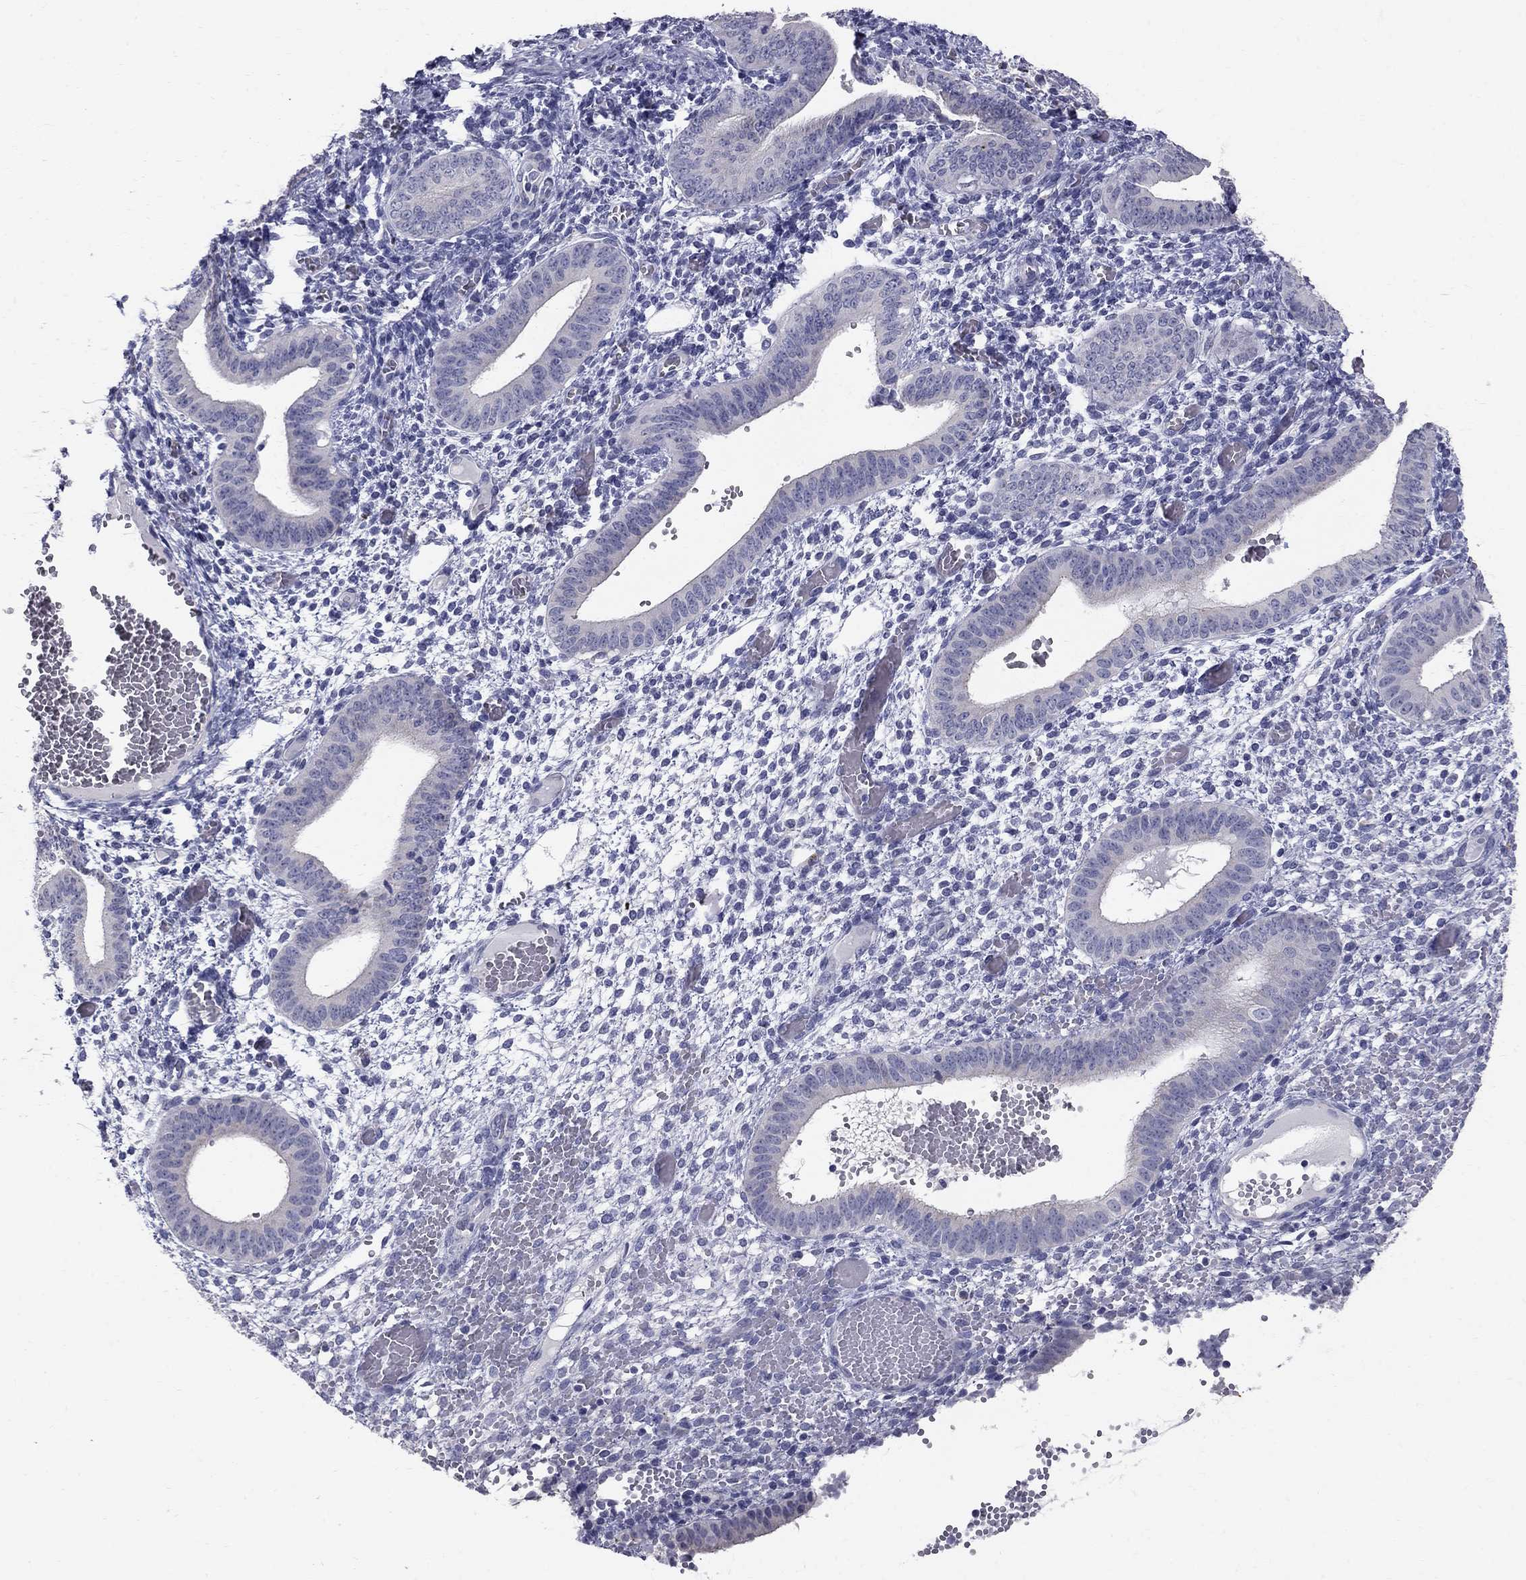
{"staining": {"intensity": "negative", "quantity": "none", "location": "none"}, "tissue": "endometrium", "cell_type": "Cells in endometrial stroma", "image_type": "normal", "snomed": [{"axis": "morphology", "description": "Normal tissue, NOS"}, {"axis": "topography", "description": "Endometrium"}], "caption": "Histopathology image shows no protein staining in cells in endometrial stroma of normal endometrium.", "gene": "TP53TG5", "patient": {"sex": "female", "age": 42}}